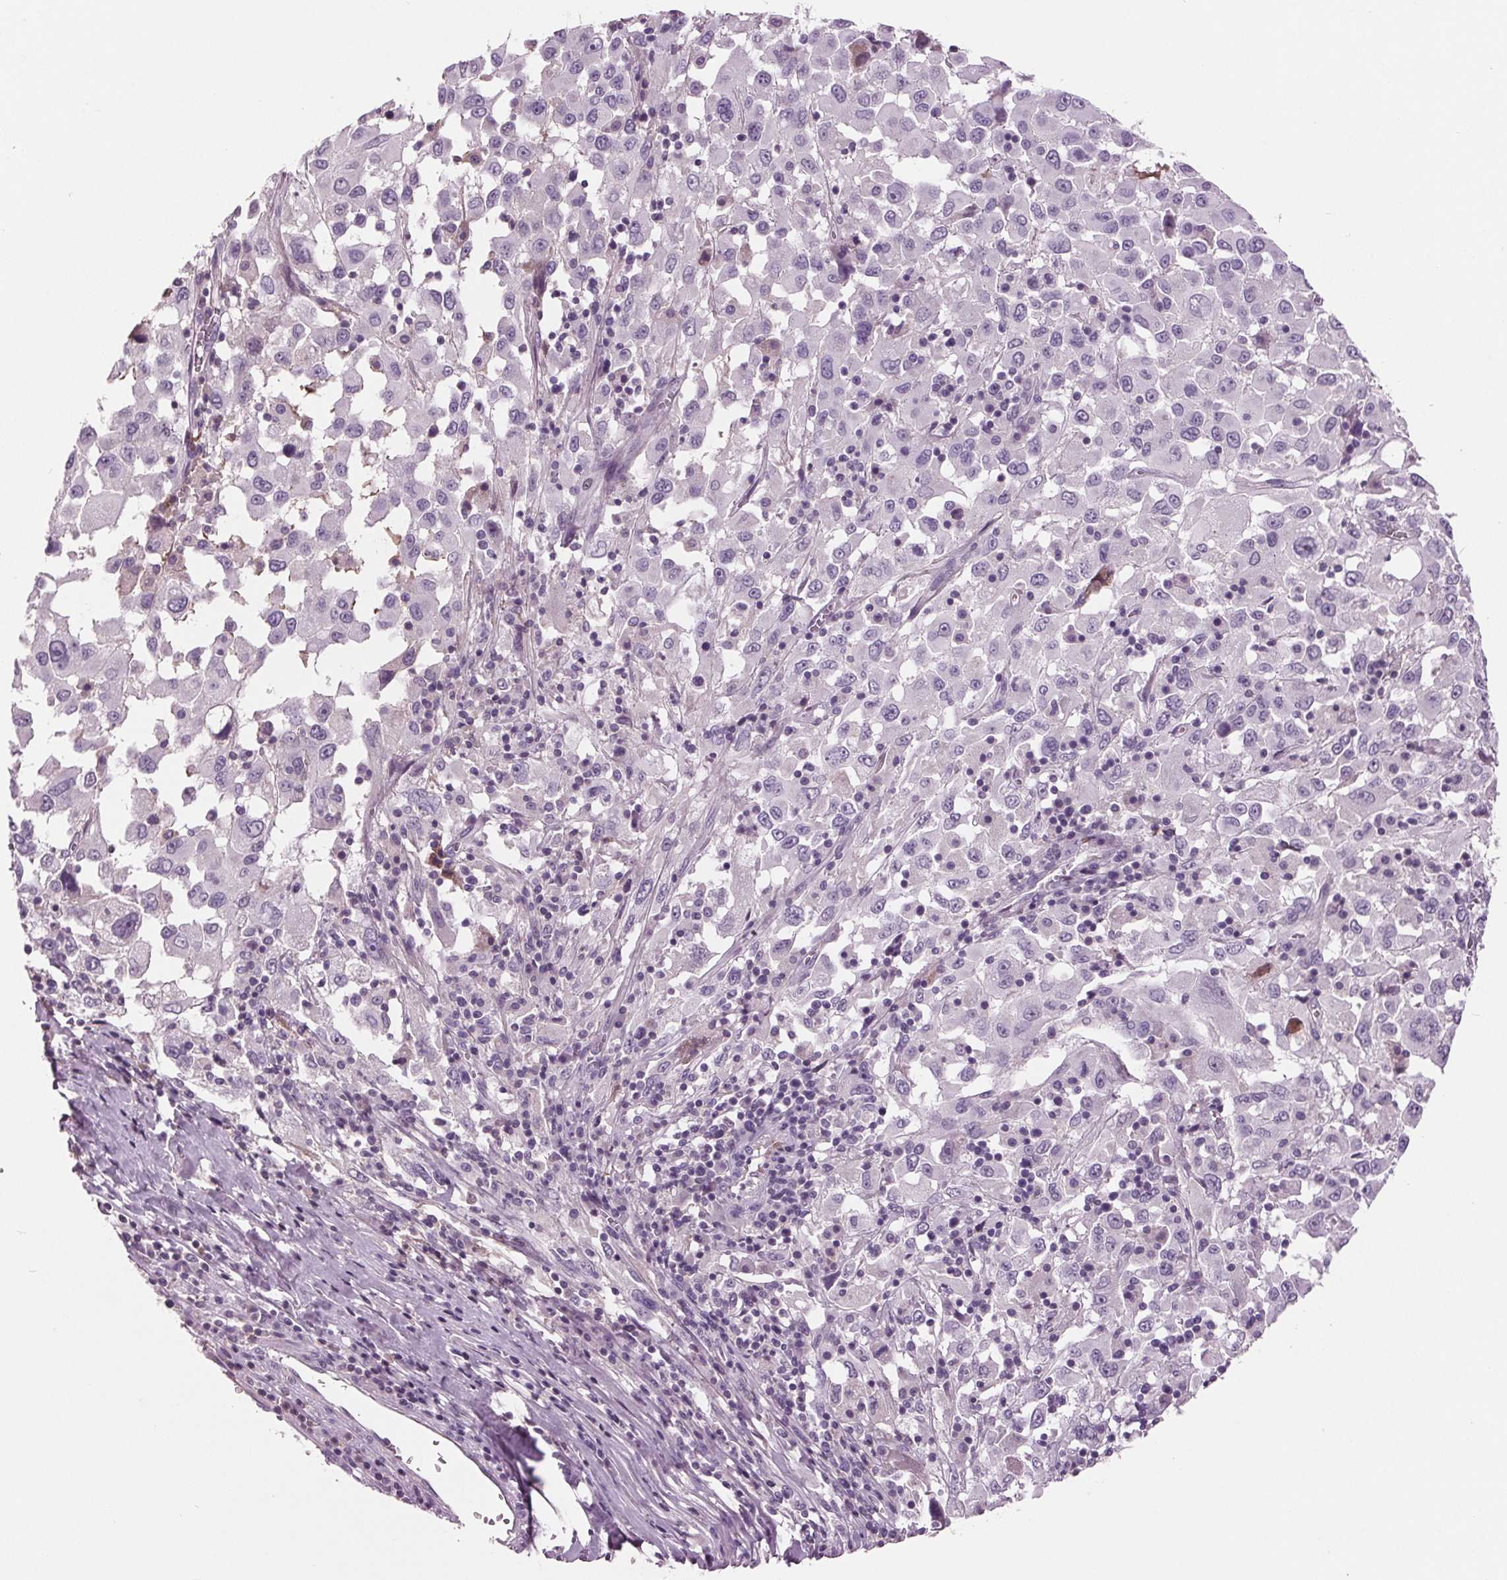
{"staining": {"intensity": "negative", "quantity": "none", "location": "none"}, "tissue": "melanoma", "cell_type": "Tumor cells", "image_type": "cancer", "snomed": [{"axis": "morphology", "description": "Malignant melanoma, Metastatic site"}, {"axis": "topography", "description": "Soft tissue"}], "caption": "Immunohistochemical staining of melanoma demonstrates no significant expression in tumor cells.", "gene": "C6", "patient": {"sex": "male", "age": 50}}